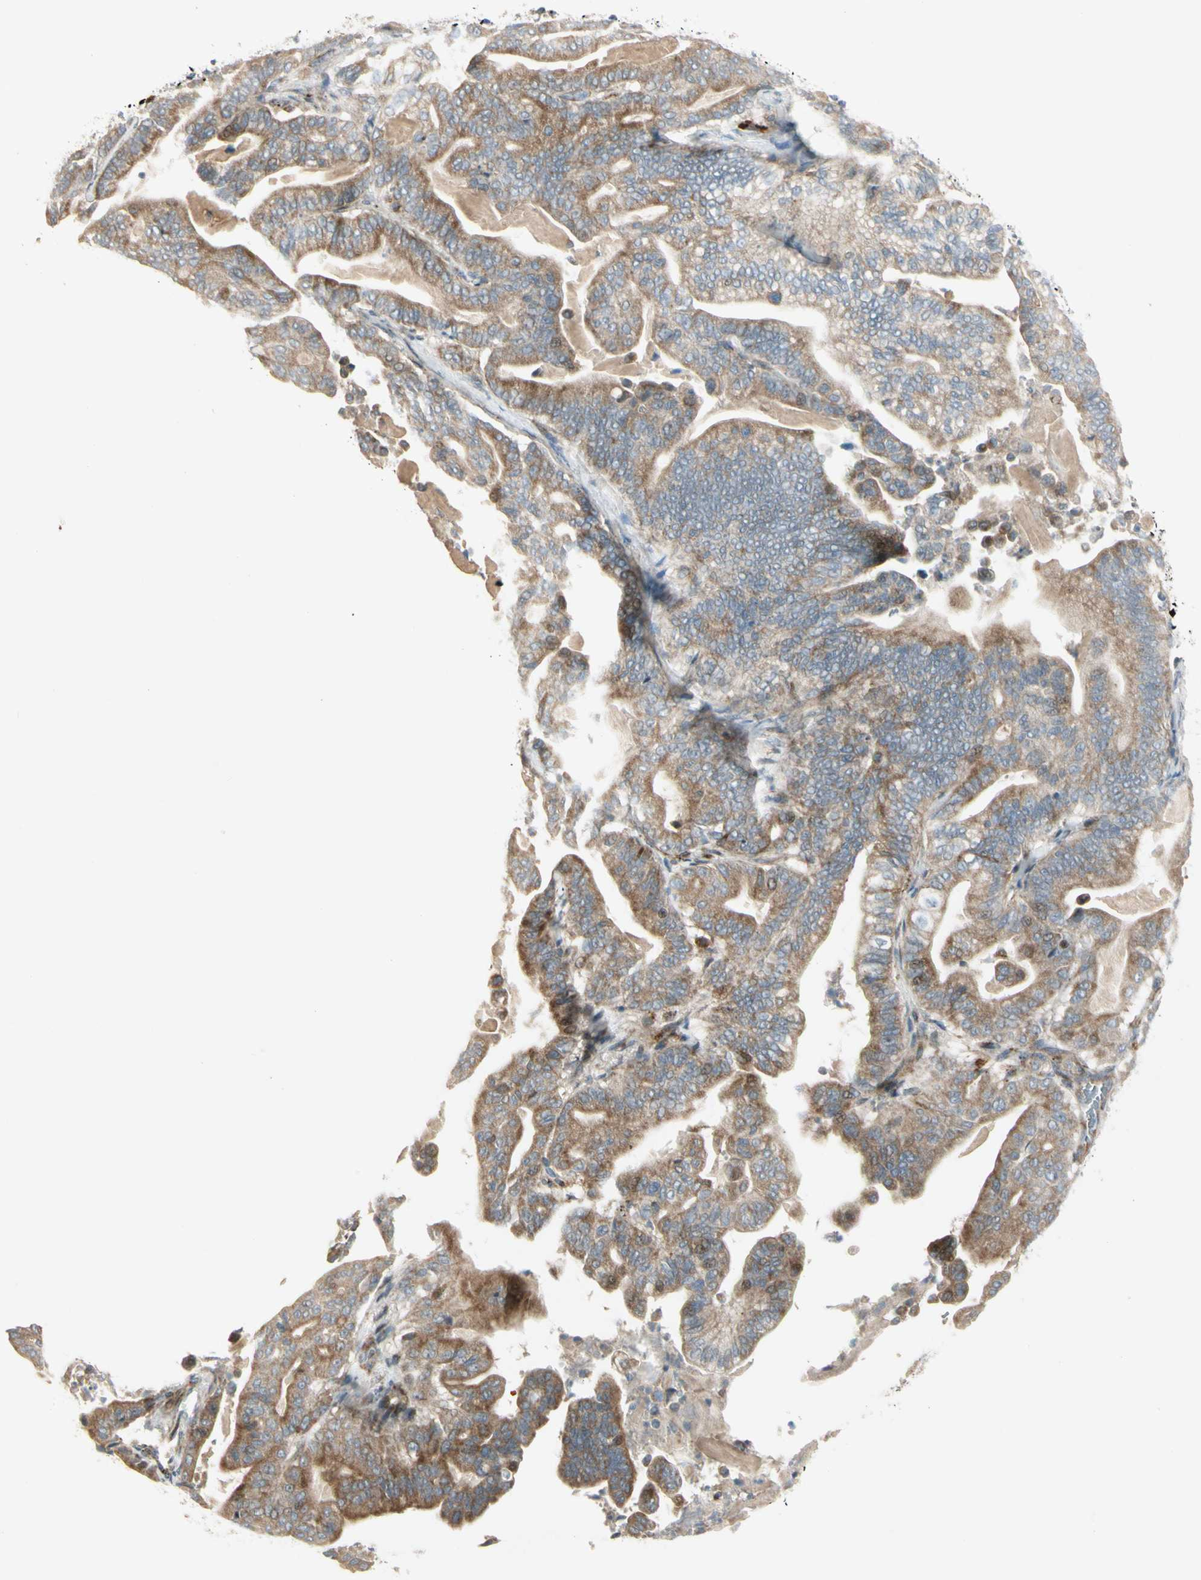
{"staining": {"intensity": "moderate", "quantity": ">75%", "location": "cytoplasmic/membranous"}, "tissue": "pancreatic cancer", "cell_type": "Tumor cells", "image_type": "cancer", "snomed": [{"axis": "morphology", "description": "Adenocarcinoma, NOS"}, {"axis": "topography", "description": "Pancreas"}], "caption": "Immunohistochemical staining of pancreatic adenocarcinoma reveals medium levels of moderate cytoplasmic/membranous protein expression in about >75% of tumor cells.", "gene": "NDFIP1", "patient": {"sex": "male", "age": 63}}